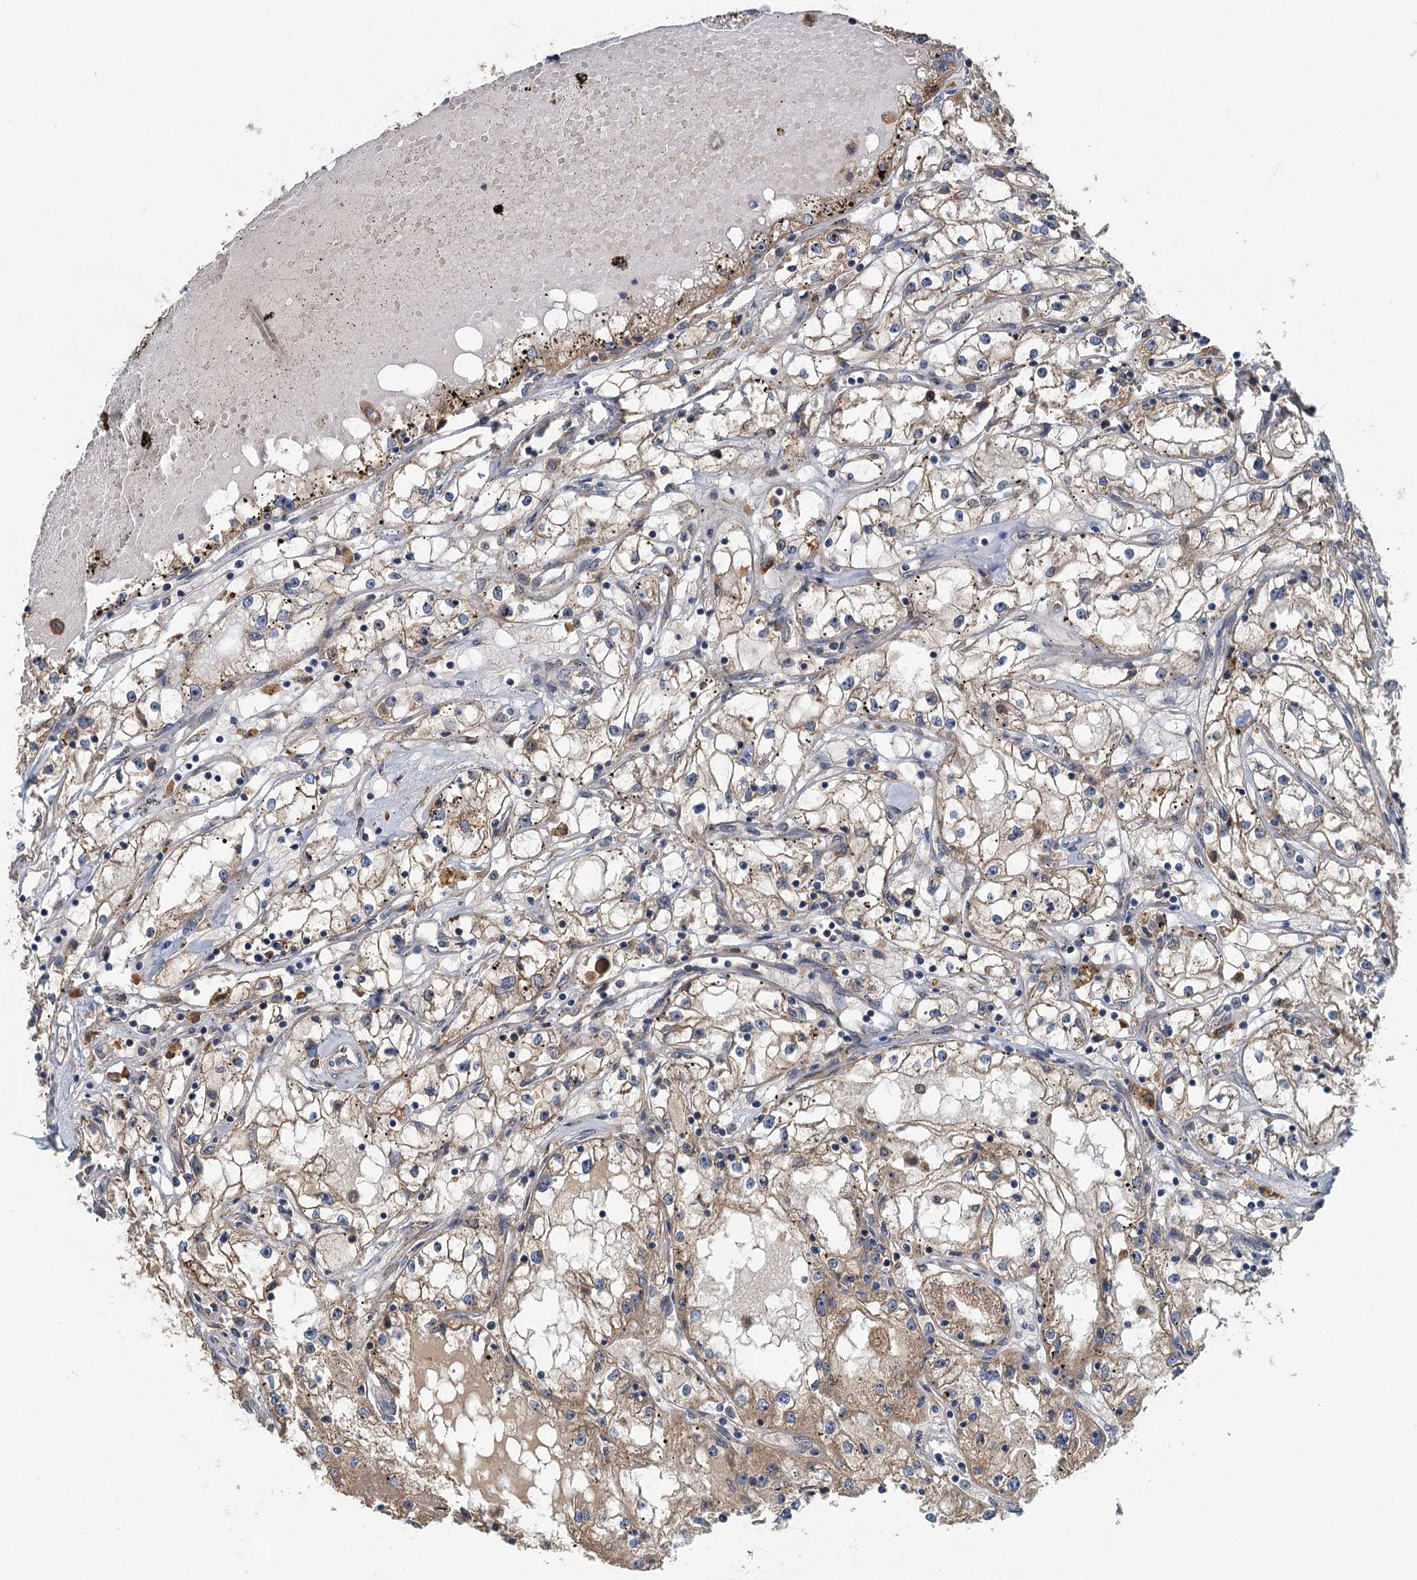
{"staining": {"intensity": "moderate", "quantity": ">75%", "location": "cytoplasmic/membranous"}, "tissue": "renal cancer", "cell_type": "Tumor cells", "image_type": "cancer", "snomed": [{"axis": "morphology", "description": "Adenocarcinoma, NOS"}, {"axis": "topography", "description": "Kidney"}], "caption": "Brown immunohistochemical staining in renal adenocarcinoma demonstrates moderate cytoplasmic/membranous expression in about >75% of tumor cells. (Brightfield microscopy of DAB IHC at high magnification).", "gene": "SPDYC", "patient": {"sex": "male", "age": 56}}